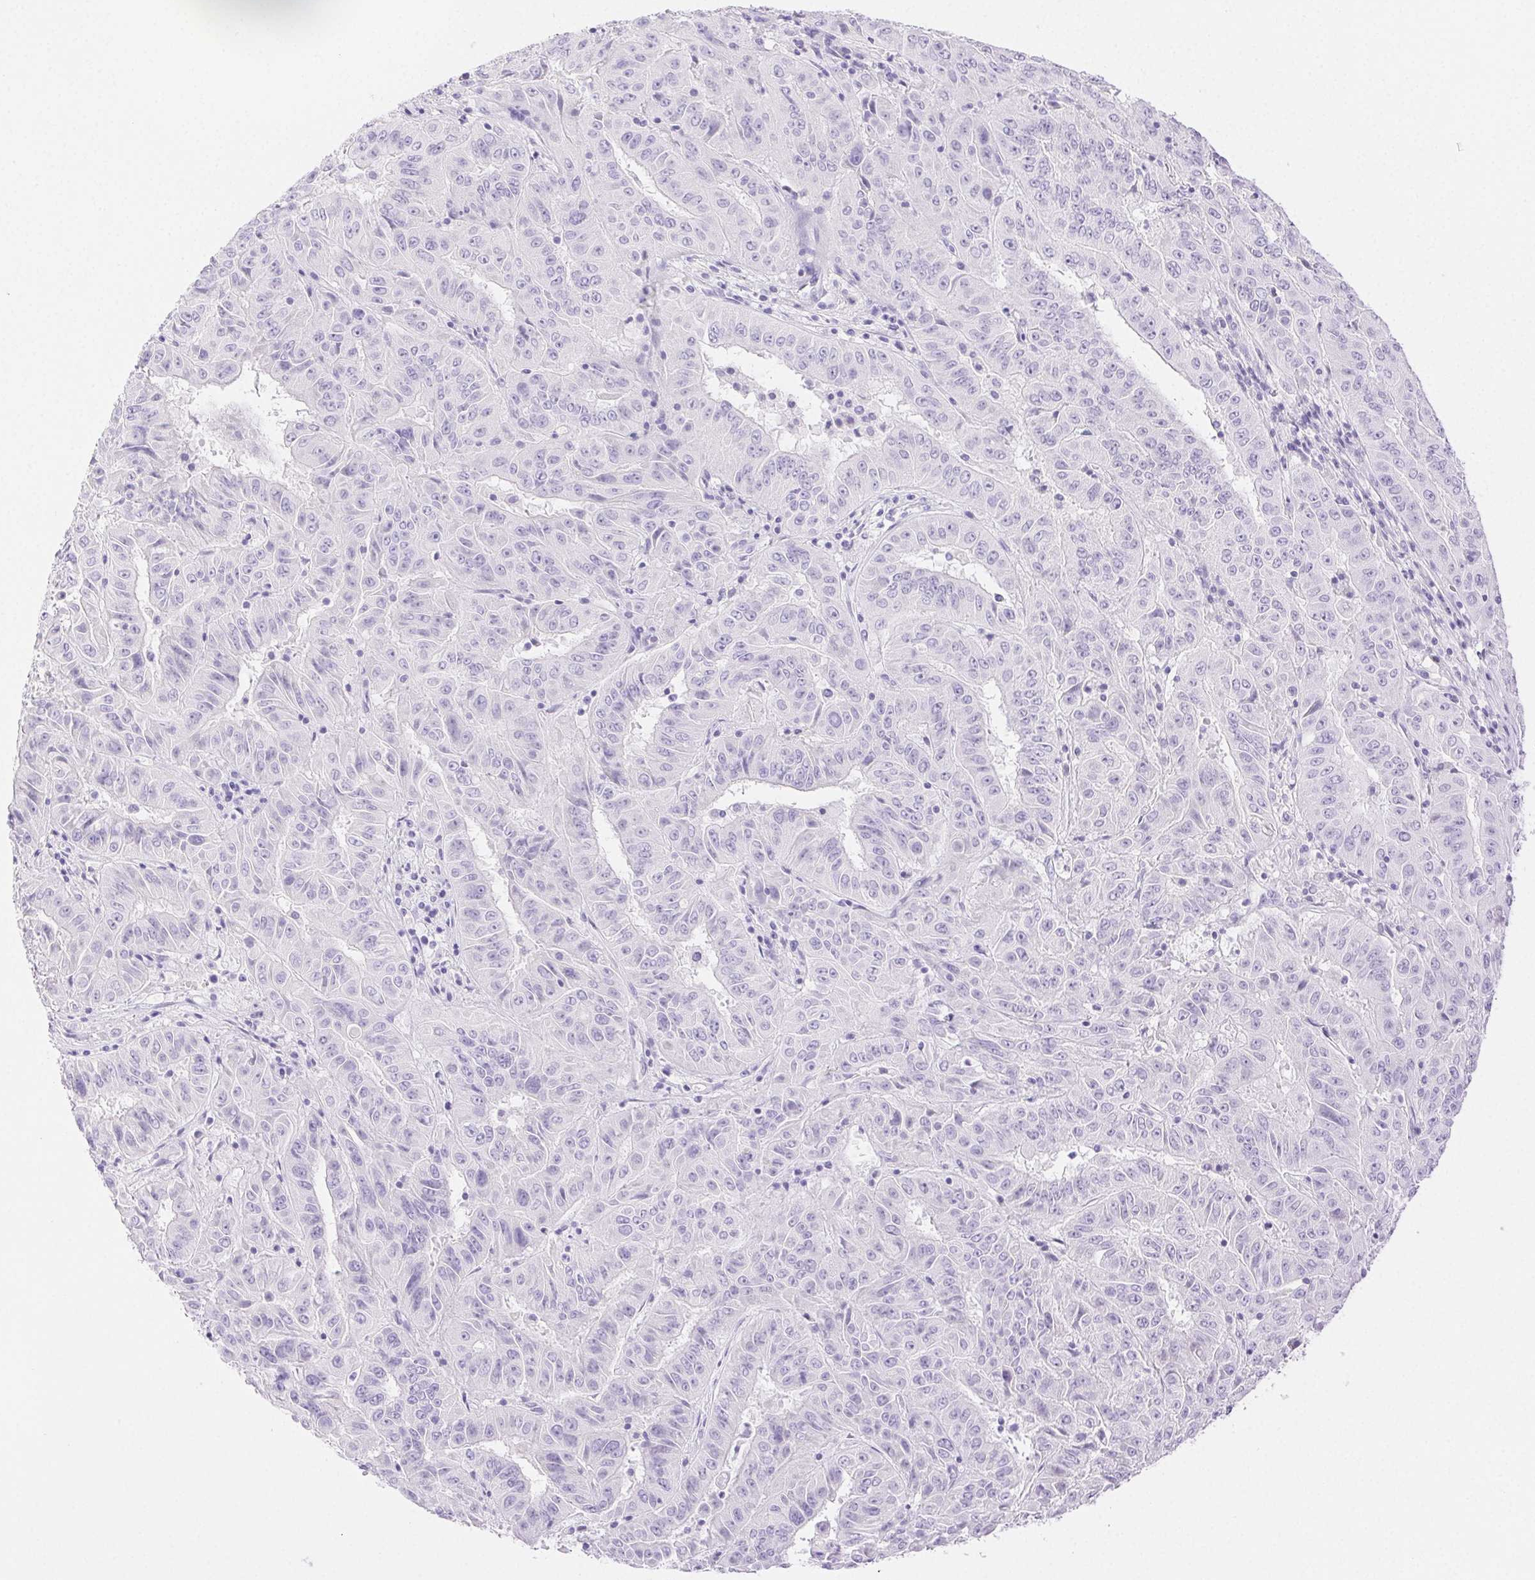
{"staining": {"intensity": "negative", "quantity": "none", "location": "none"}, "tissue": "pancreatic cancer", "cell_type": "Tumor cells", "image_type": "cancer", "snomed": [{"axis": "morphology", "description": "Adenocarcinoma, NOS"}, {"axis": "topography", "description": "Pancreas"}], "caption": "IHC of human pancreatic adenocarcinoma displays no positivity in tumor cells. (Brightfield microscopy of DAB (3,3'-diaminobenzidine) immunohistochemistry at high magnification).", "gene": "SPACA4", "patient": {"sex": "male", "age": 63}}